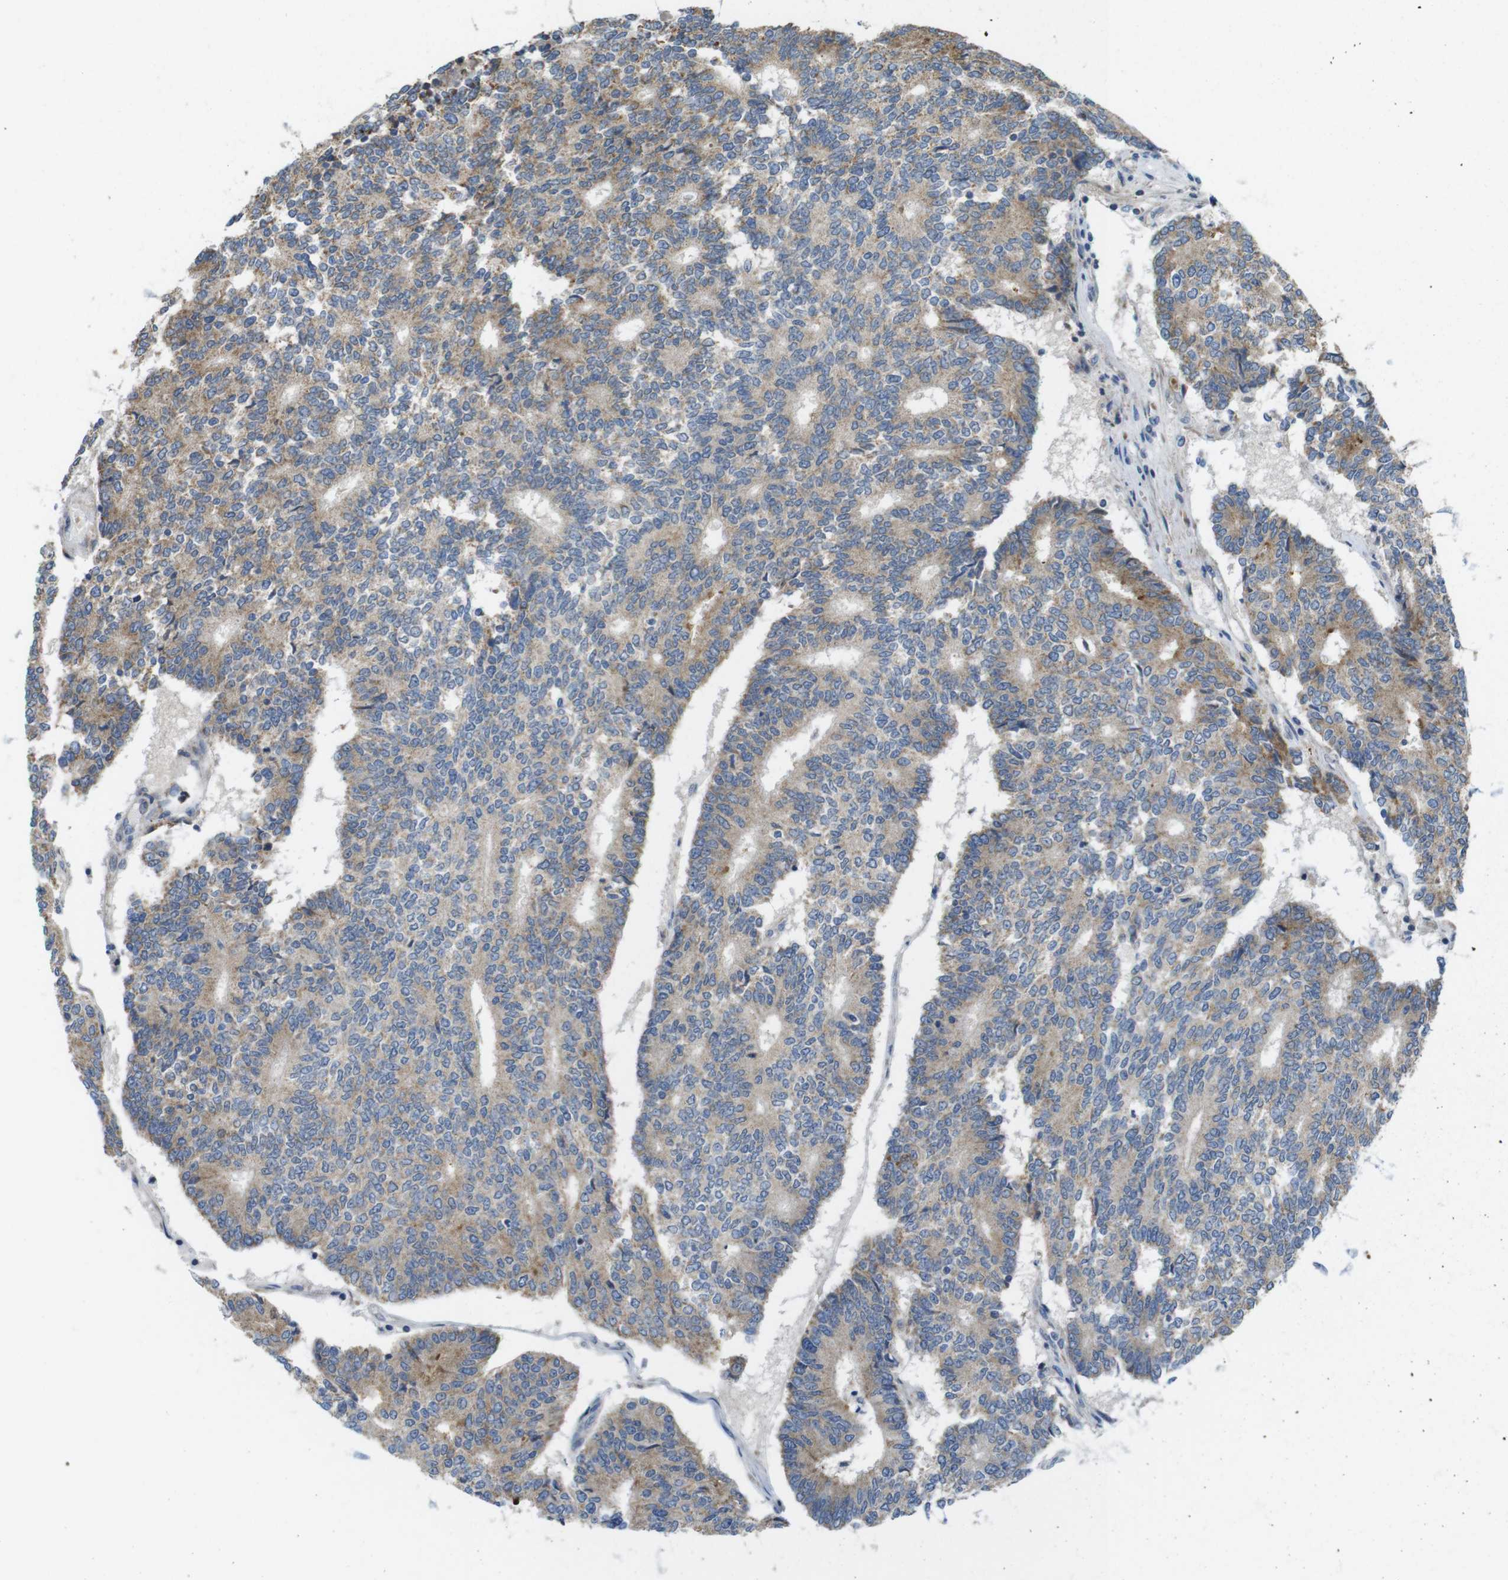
{"staining": {"intensity": "weak", "quantity": ">75%", "location": "cytoplasmic/membranous"}, "tissue": "prostate cancer", "cell_type": "Tumor cells", "image_type": "cancer", "snomed": [{"axis": "morphology", "description": "Normal tissue, NOS"}, {"axis": "morphology", "description": "Adenocarcinoma, High grade"}, {"axis": "topography", "description": "Prostate"}, {"axis": "topography", "description": "Seminal veicle"}], "caption": "Protein staining shows weak cytoplasmic/membranous staining in approximately >75% of tumor cells in adenocarcinoma (high-grade) (prostate). The staining was performed using DAB to visualize the protein expression in brown, while the nuclei were stained in blue with hematoxylin (Magnification: 20x).", "gene": "MARCHF1", "patient": {"sex": "male", "age": 55}}